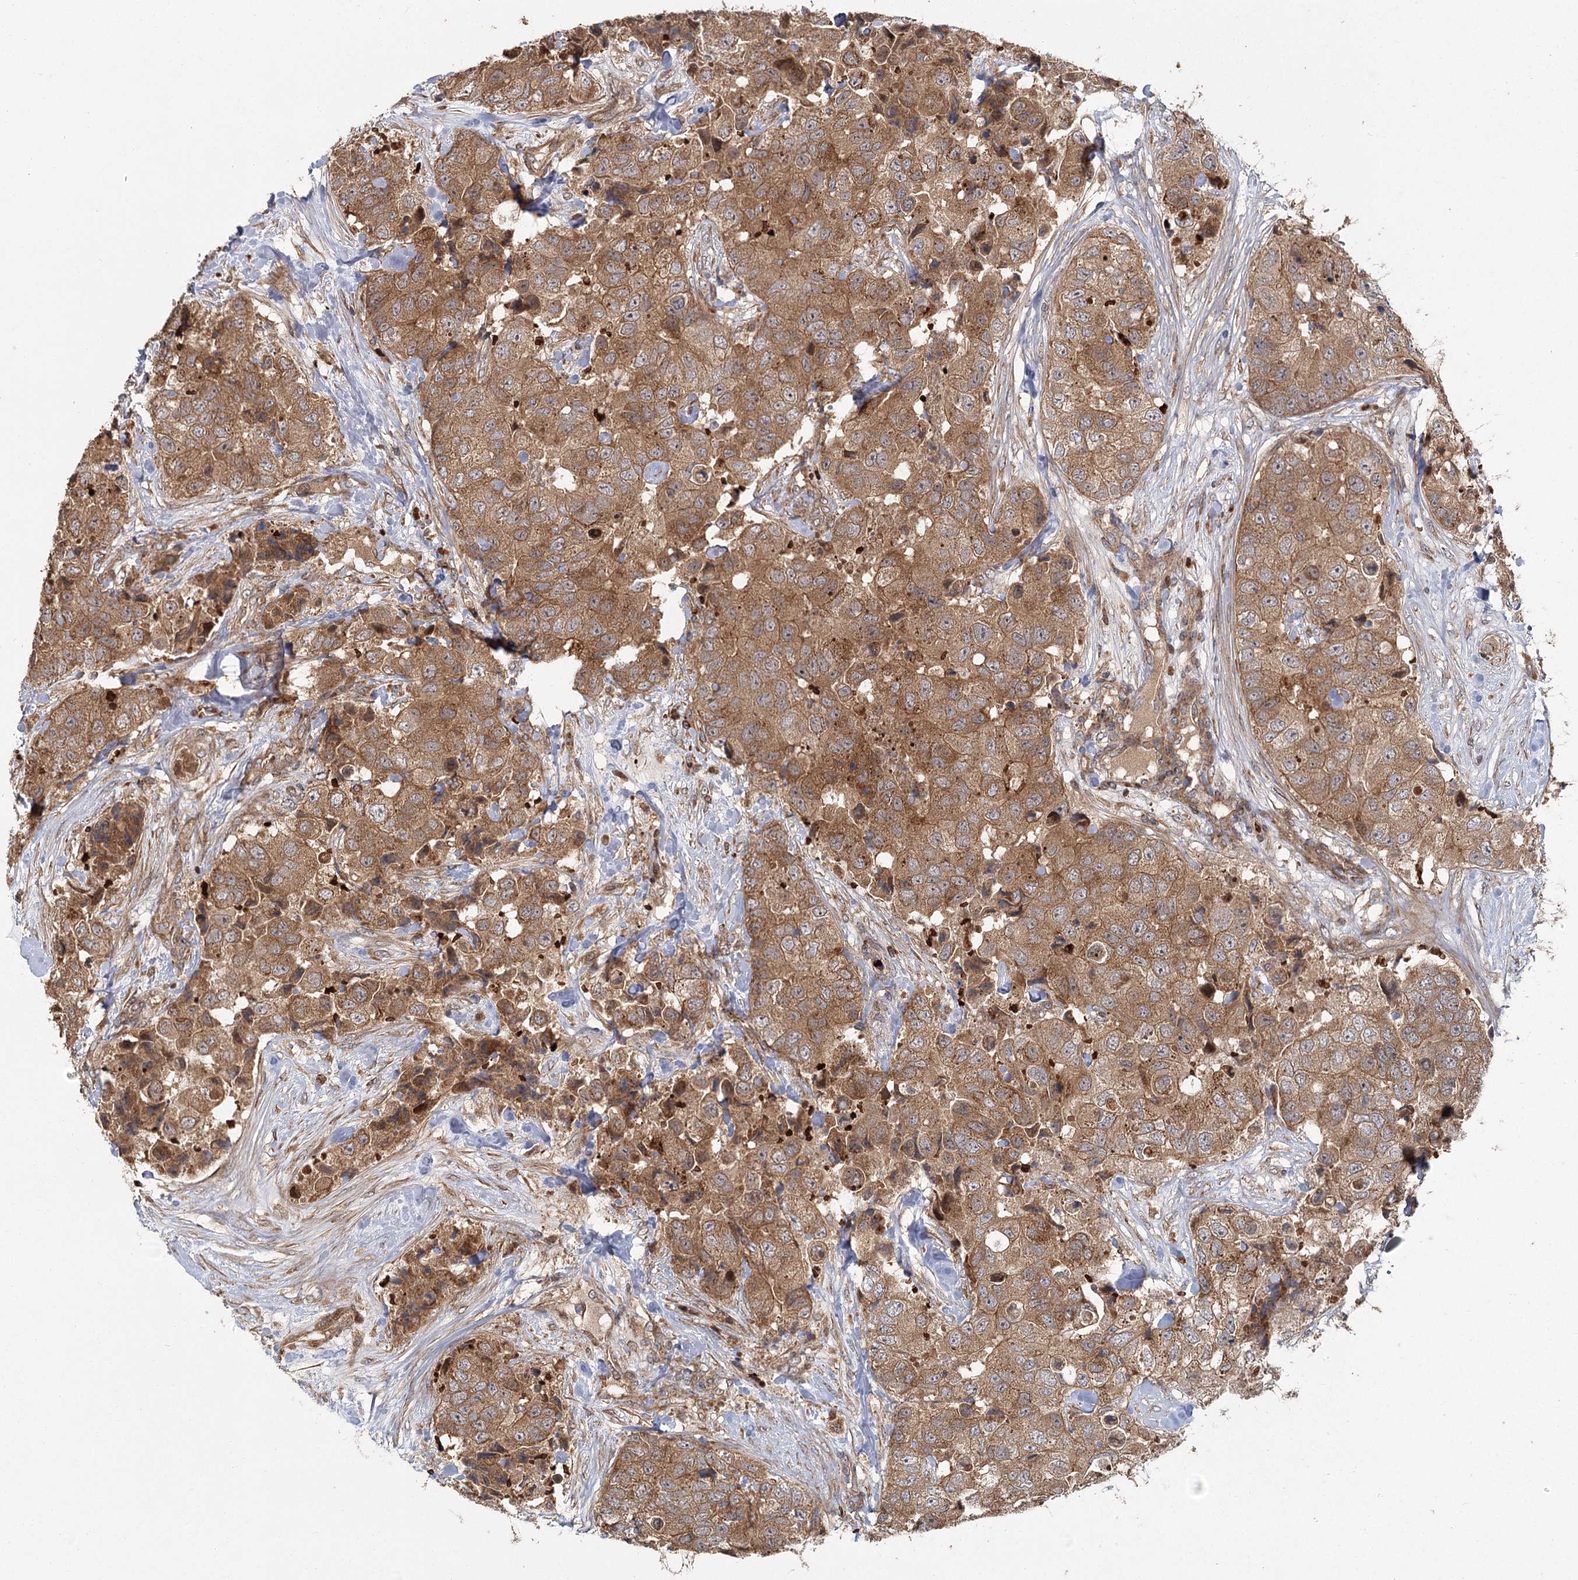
{"staining": {"intensity": "moderate", "quantity": ">75%", "location": "cytoplasmic/membranous"}, "tissue": "breast cancer", "cell_type": "Tumor cells", "image_type": "cancer", "snomed": [{"axis": "morphology", "description": "Duct carcinoma"}, {"axis": "topography", "description": "Breast"}], "caption": "Protein expression by immunohistochemistry (IHC) reveals moderate cytoplasmic/membranous staining in approximately >75% of tumor cells in invasive ductal carcinoma (breast).", "gene": "RAPGEF6", "patient": {"sex": "female", "age": 62}}